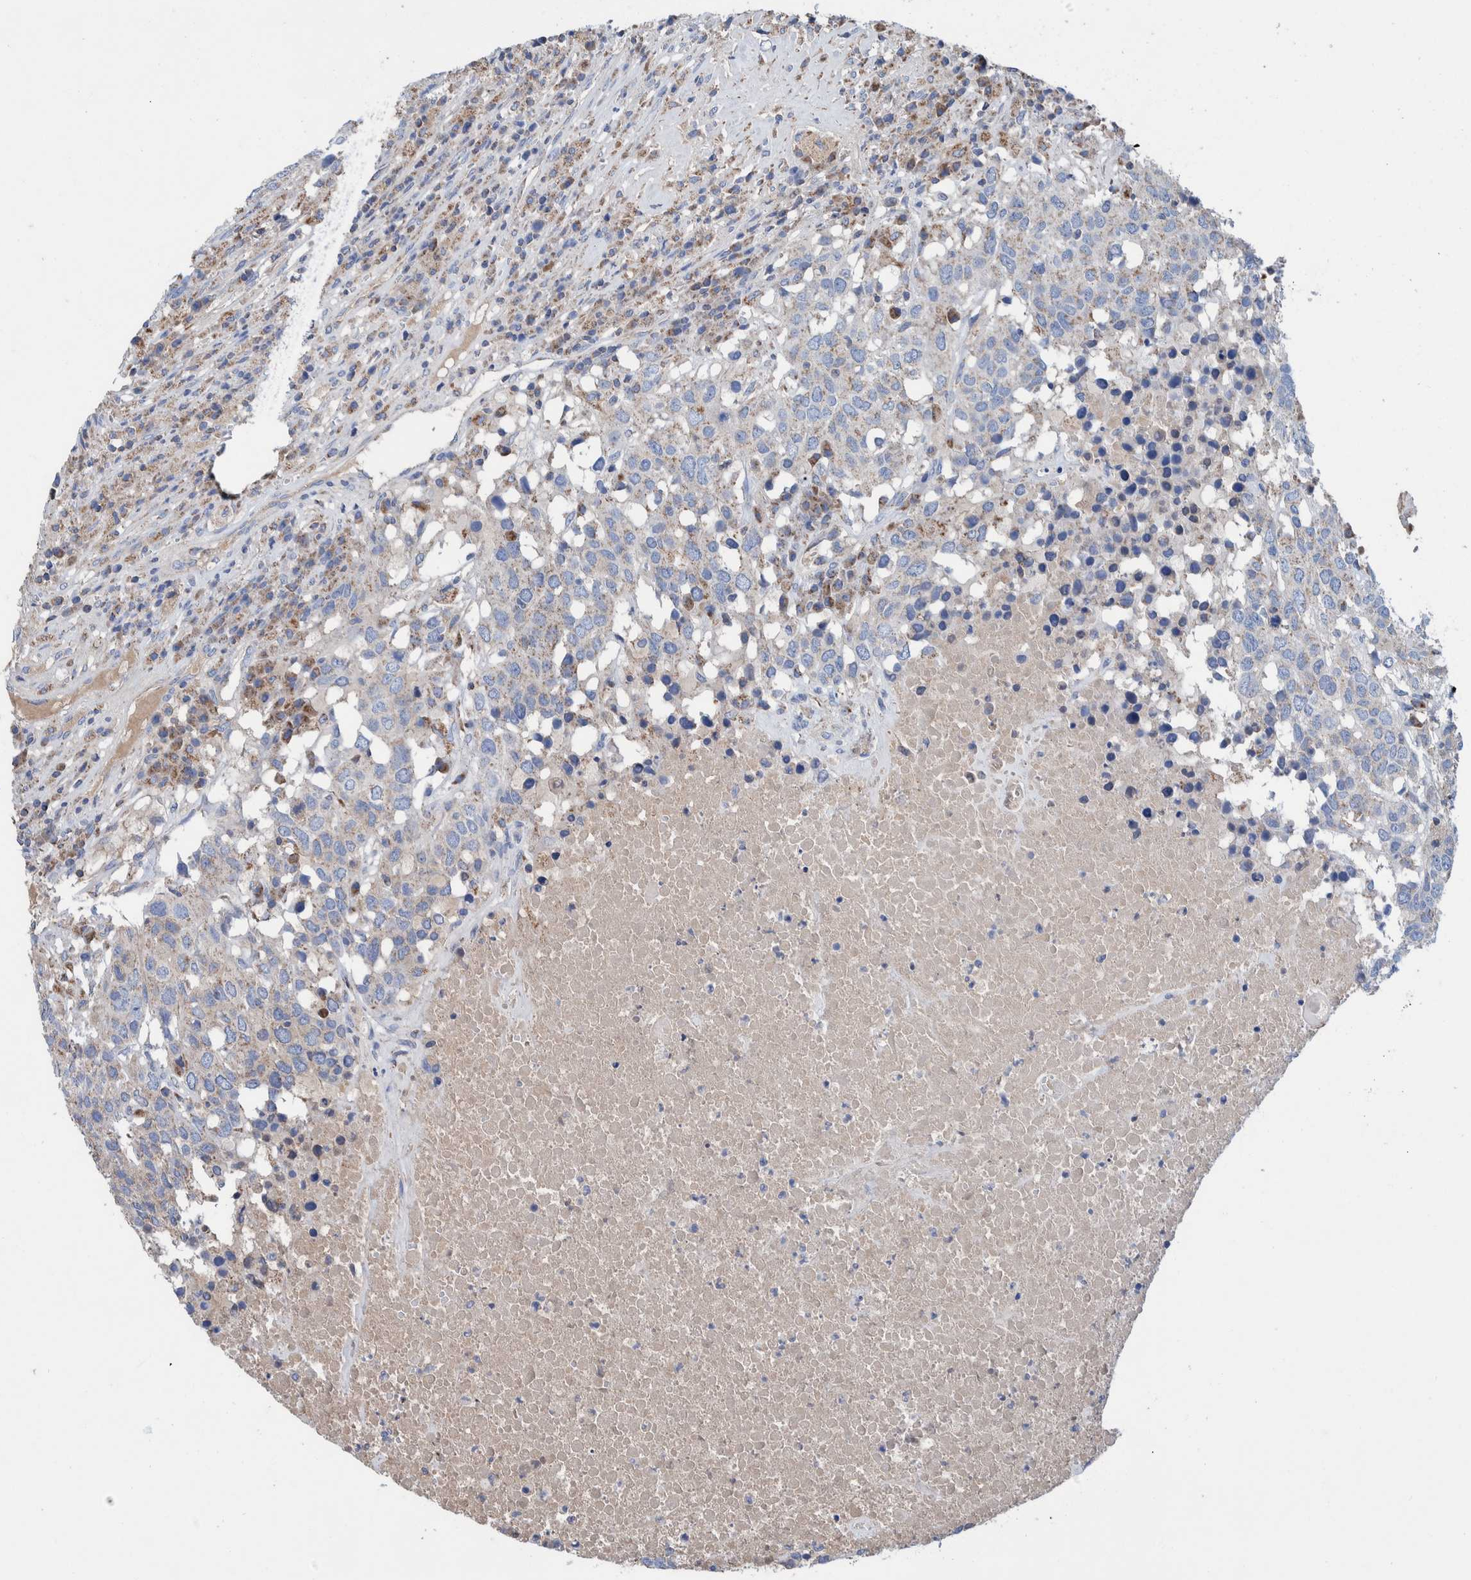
{"staining": {"intensity": "negative", "quantity": "none", "location": "none"}, "tissue": "head and neck cancer", "cell_type": "Tumor cells", "image_type": "cancer", "snomed": [{"axis": "morphology", "description": "Squamous cell carcinoma, NOS"}, {"axis": "topography", "description": "Head-Neck"}], "caption": "Human head and neck cancer stained for a protein using immunohistochemistry exhibits no positivity in tumor cells.", "gene": "DECR1", "patient": {"sex": "male", "age": 66}}